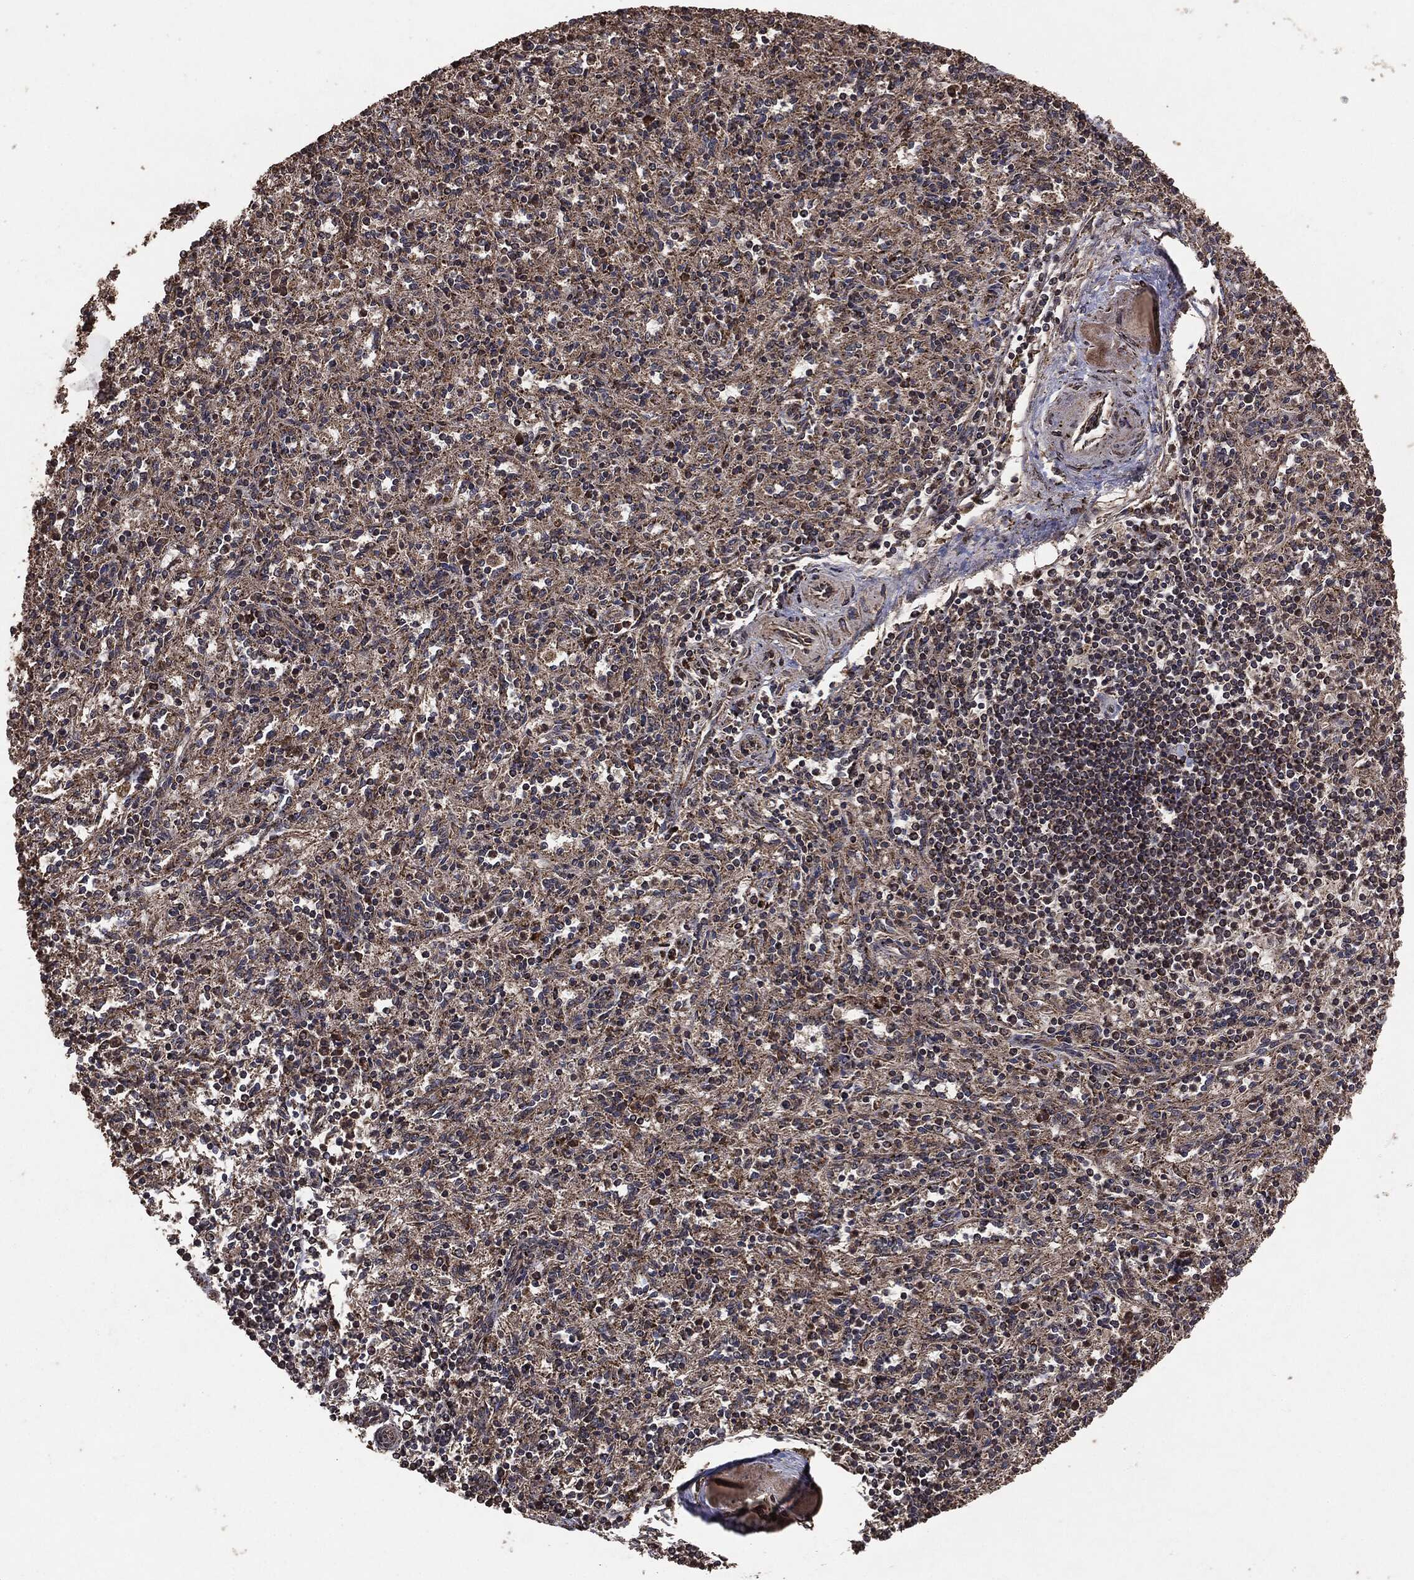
{"staining": {"intensity": "moderate", "quantity": ">75%", "location": "cytoplasmic/membranous"}, "tissue": "spleen", "cell_type": "Cells in red pulp", "image_type": "normal", "snomed": [{"axis": "morphology", "description": "Normal tissue, NOS"}, {"axis": "topography", "description": "Spleen"}], "caption": "Unremarkable spleen reveals moderate cytoplasmic/membranous staining in approximately >75% of cells in red pulp The protein of interest is stained brown, and the nuclei are stained in blue (DAB IHC with brightfield microscopy, high magnification)..", "gene": "MTOR", "patient": {"sex": "male", "age": 69}}